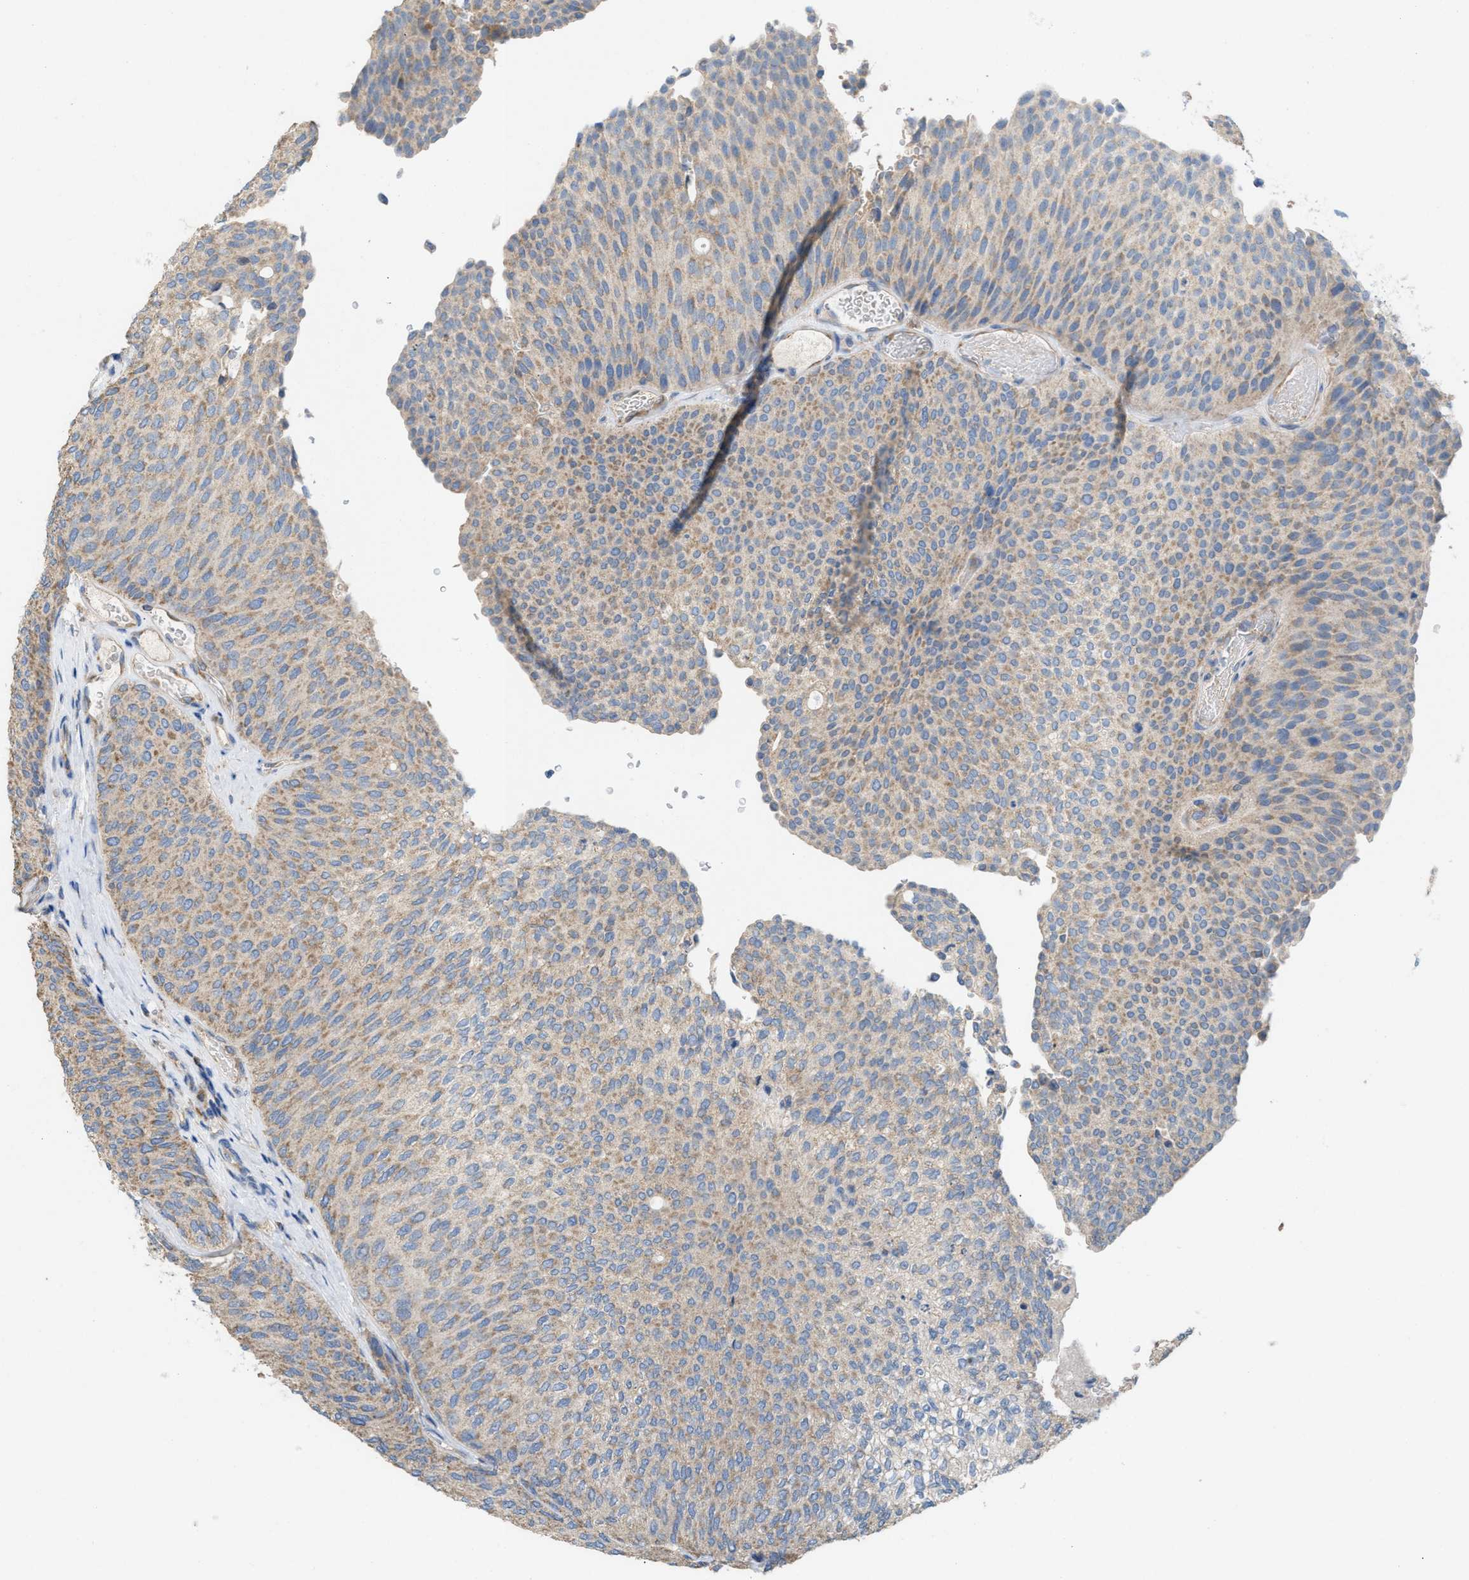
{"staining": {"intensity": "weak", "quantity": "25%-75%", "location": "cytoplasmic/membranous"}, "tissue": "urothelial cancer", "cell_type": "Tumor cells", "image_type": "cancer", "snomed": [{"axis": "morphology", "description": "Urothelial carcinoma, Low grade"}, {"axis": "topography", "description": "Urinary bladder"}], "caption": "The immunohistochemical stain labels weak cytoplasmic/membranous expression in tumor cells of urothelial cancer tissue.", "gene": "DYNC2I1", "patient": {"sex": "female", "age": 79}}